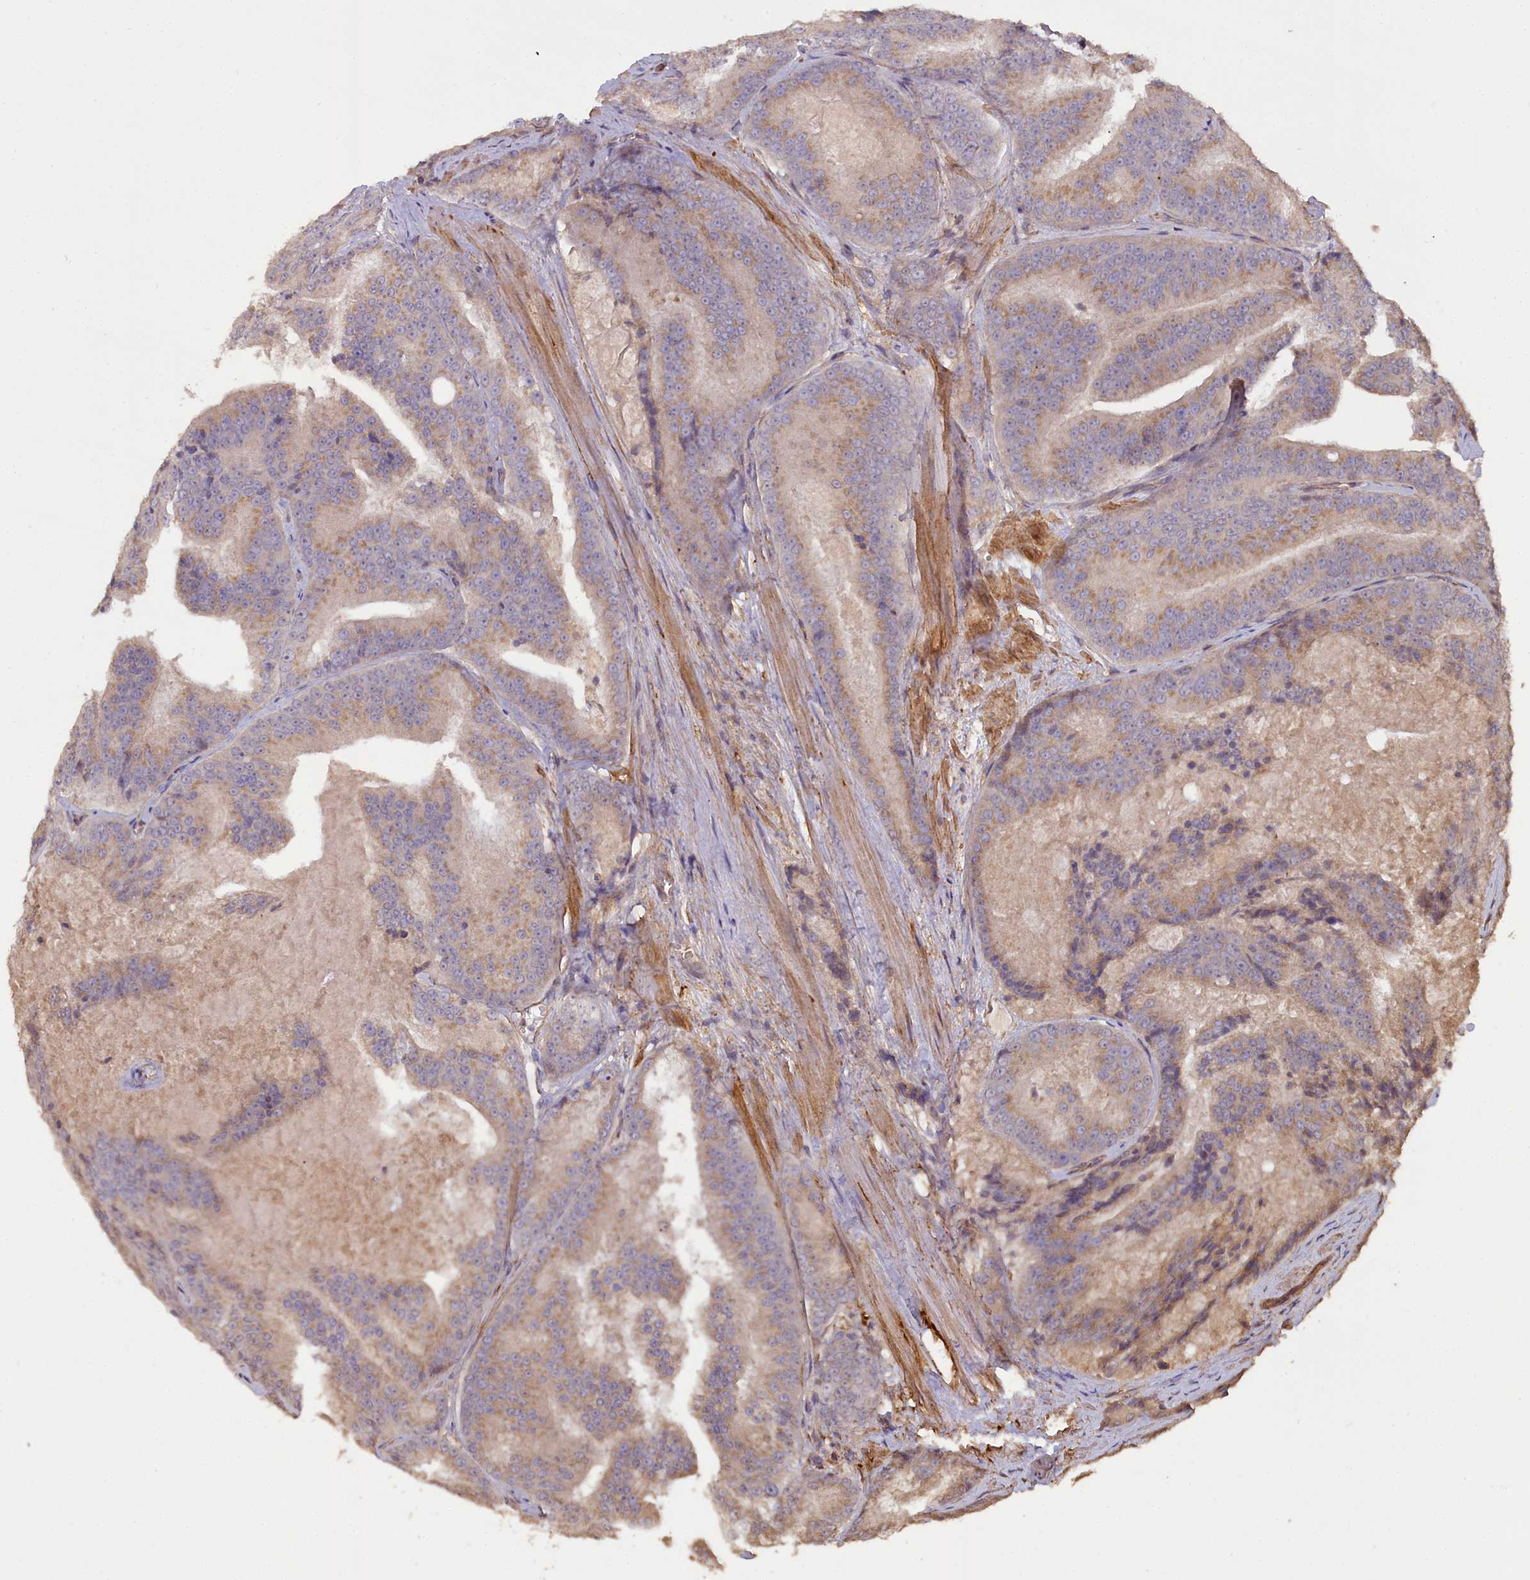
{"staining": {"intensity": "weak", "quantity": "25%-75%", "location": "cytoplasmic/membranous"}, "tissue": "prostate cancer", "cell_type": "Tumor cells", "image_type": "cancer", "snomed": [{"axis": "morphology", "description": "Adenocarcinoma, High grade"}, {"axis": "topography", "description": "Prostate"}], "caption": "Approximately 25%-75% of tumor cells in human prostate cancer (adenocarcinoma (high-grade)) show weak cytoplasmic/membranous protein staining as visualized by brown immunohistochemical staining.", "gene": "ATP6V0A2", "patient": {"sex": "male", "age": 61}}